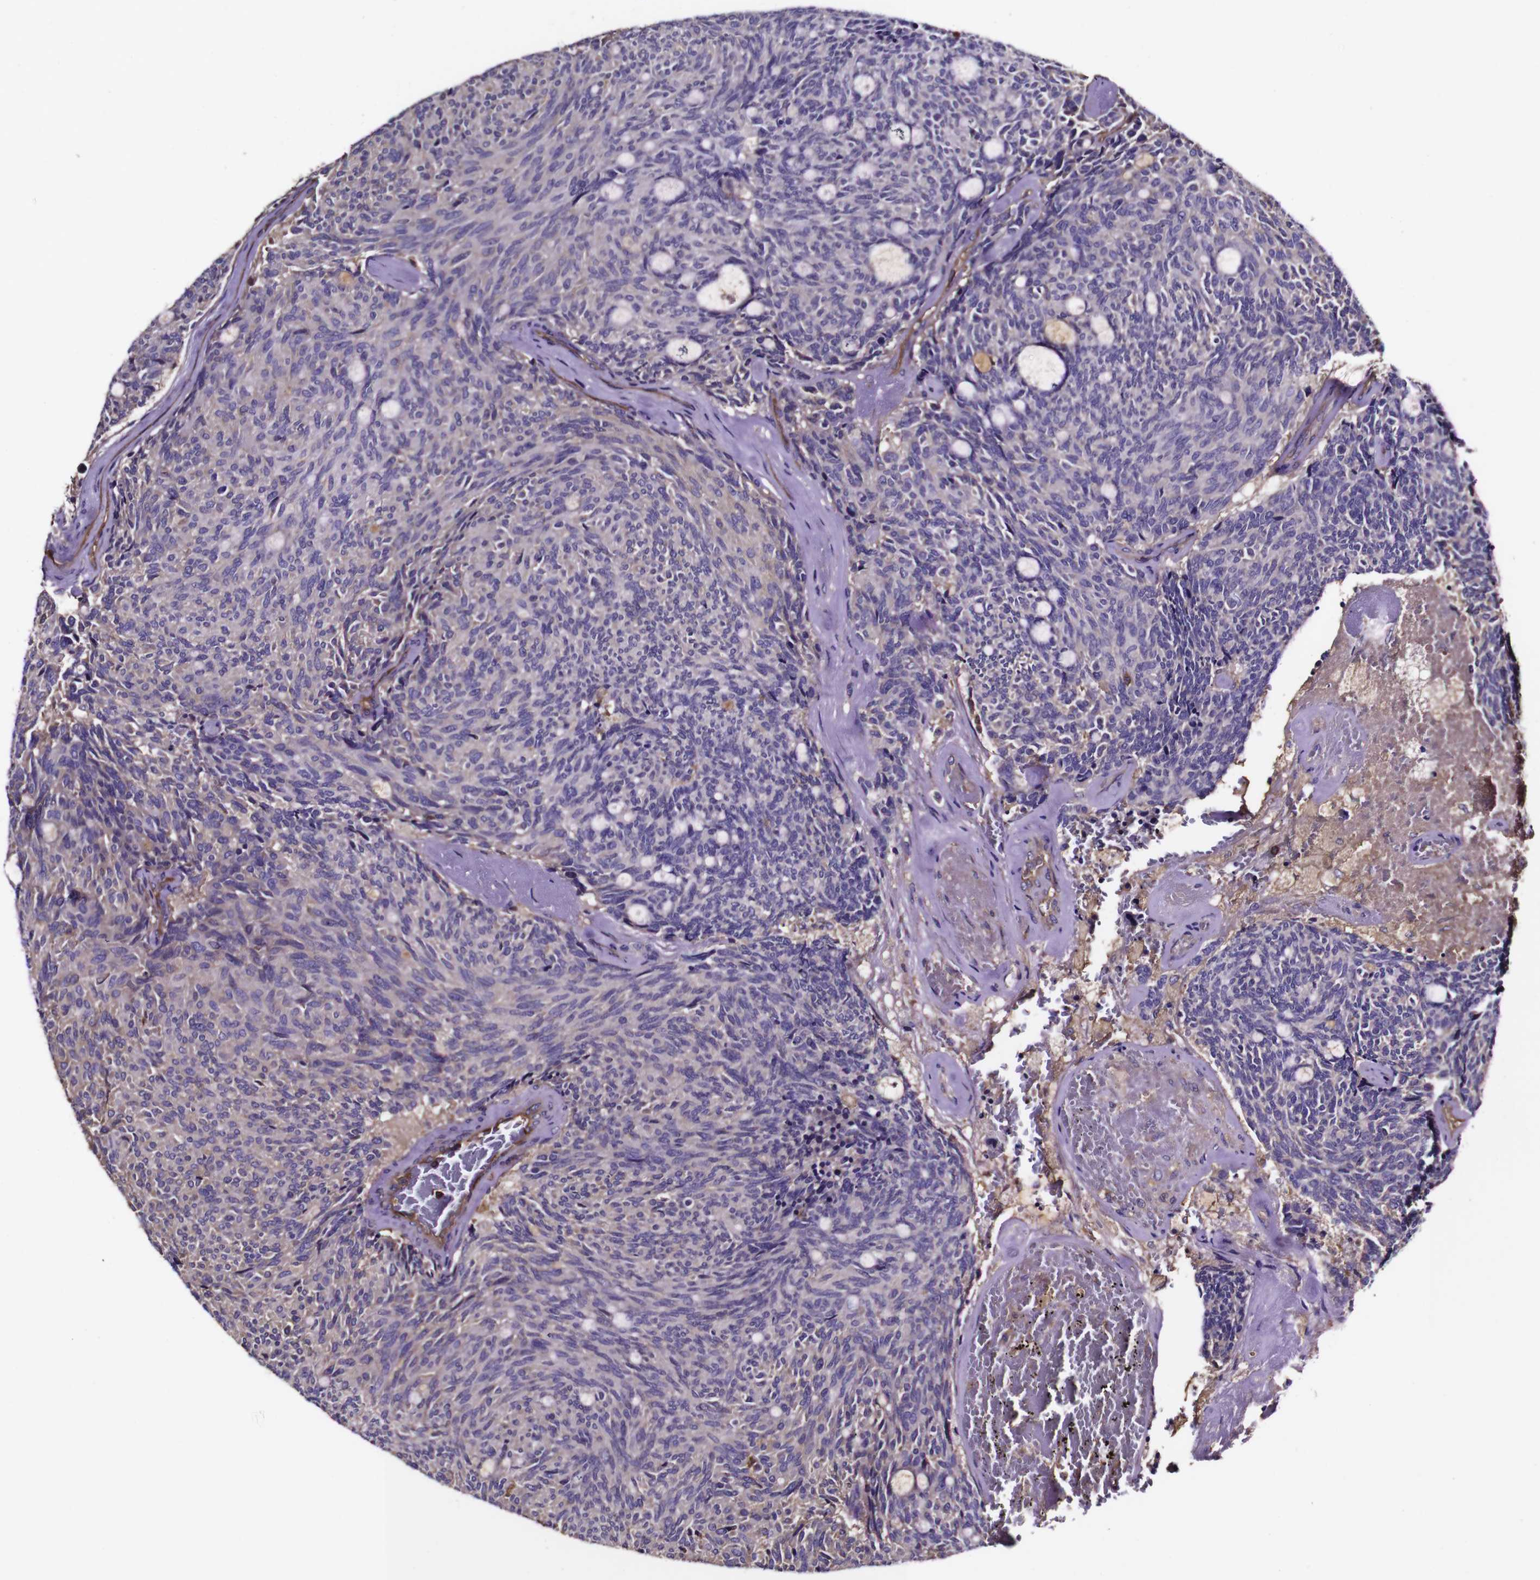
{"staining": {"intensity": "negative", "quantity": "none", "location": "none"}, "tissue": "carcinoid", "cell_type": "Tumor cells", "image_type": "cancer", "snomed": [{"axis": "morphology", "description": "Carcinoid, malignant, NOS"}, {"axis": "topography", "description": "Pancreas"}], "caption": "Carcinoid was stained to show a protein in brown. There is no significant expression in tumor cells.", "gene": "MSN", "patient": {"sex": "female", "age": 54}}